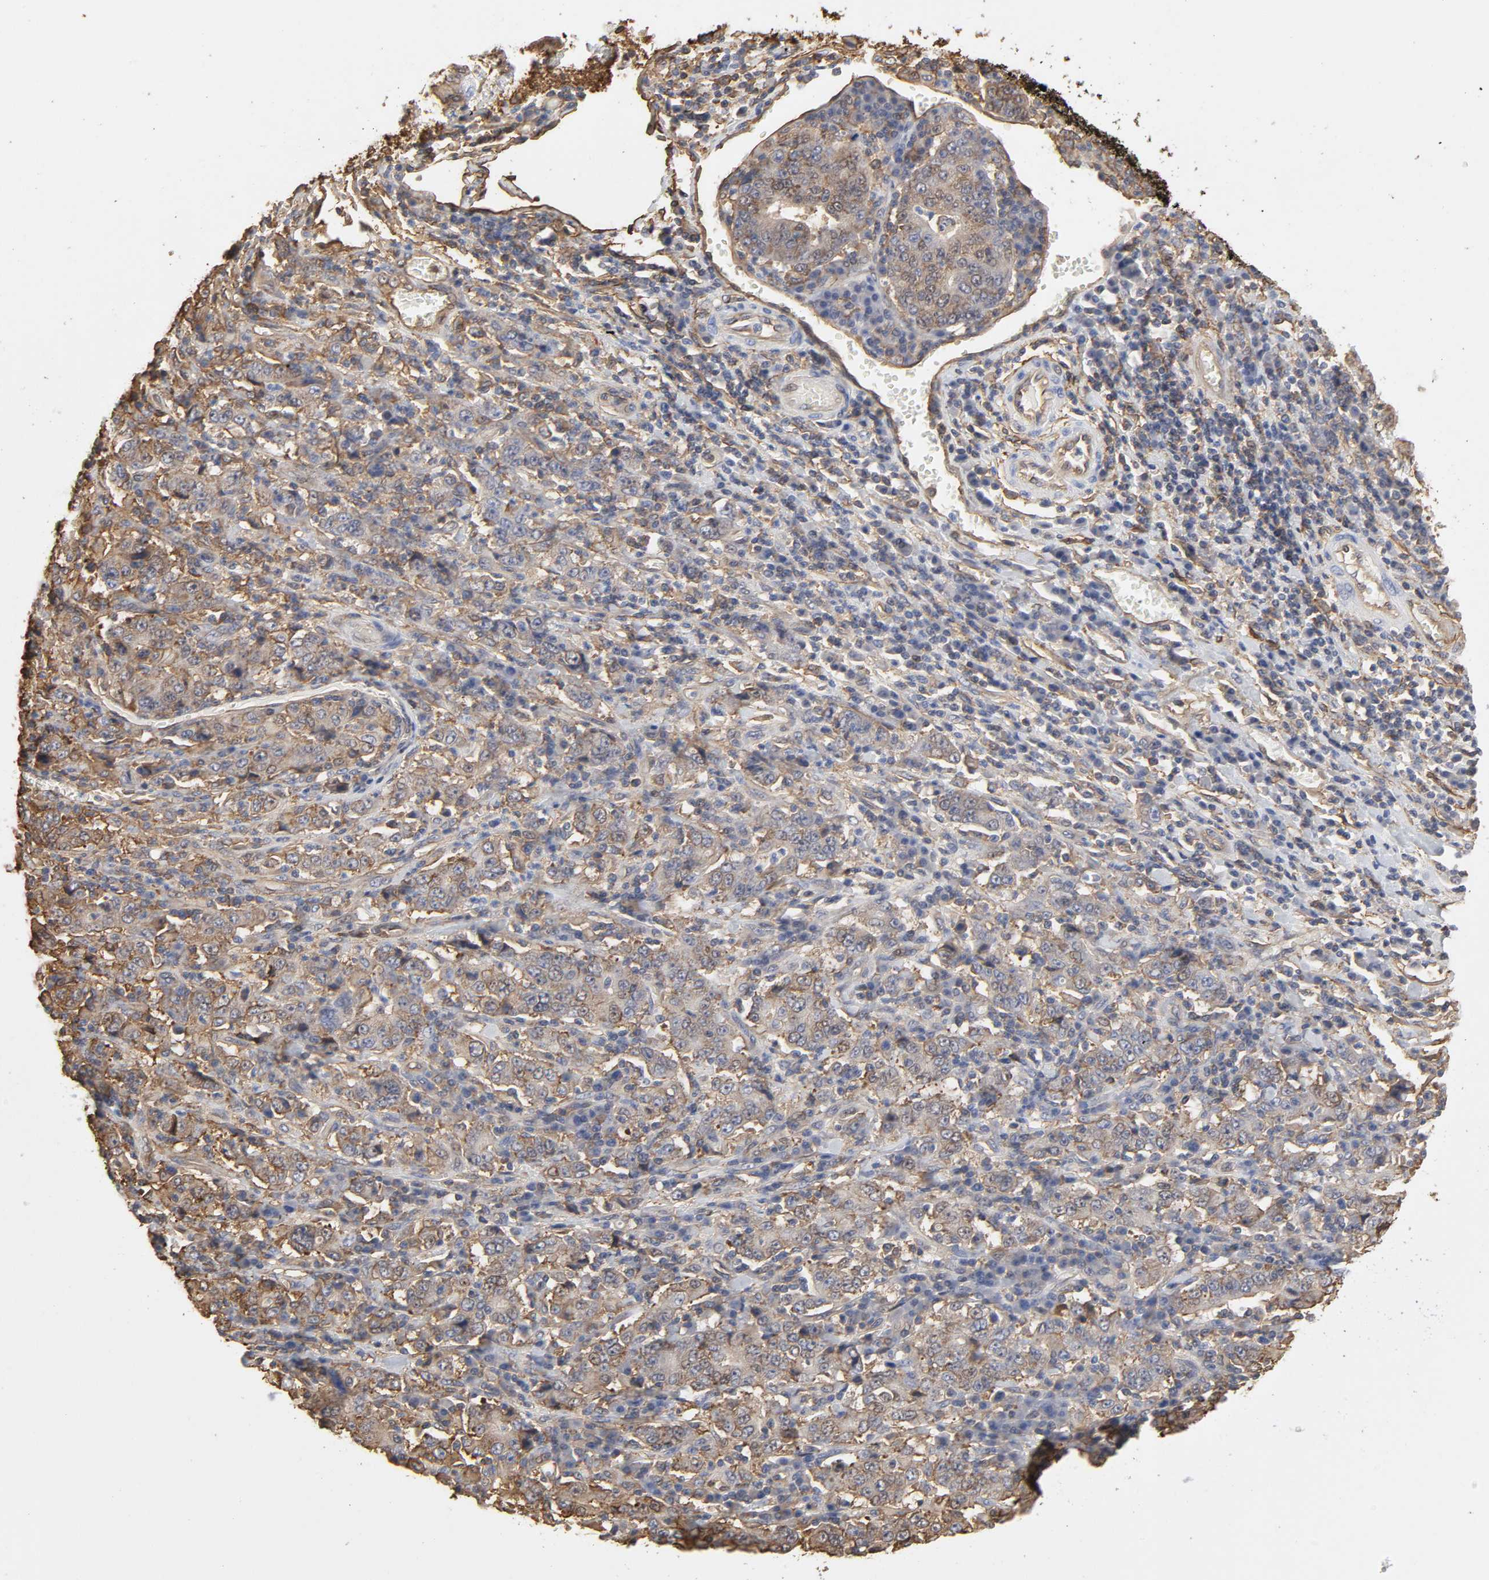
{"staining": {"intensity": "moderate", "quantity": ">75%", "location": "cytoplasmic/membranous"}, "tissue": "stomach cancer", "cell_type": "Tumor cells", "image_type": "cancer", "snomed": [{"axis": "morphology", "description": "Normal tissue, NOS"}, {"axis": "morphology", "description": "Adenocarcinoma, NOS"}, {"axis": "topography", "description": "Stomach, upper"}, {"axis": "topography", "description": "Stomach"}], "caption": "Protein expression analysis of stomach adenocarcinoma demonstrates moderate cytoplasmic/membranous expression in about >75% of tumor cells.", "gene": "ANXA2", "patient": {"sex": "male", "age": 59}}